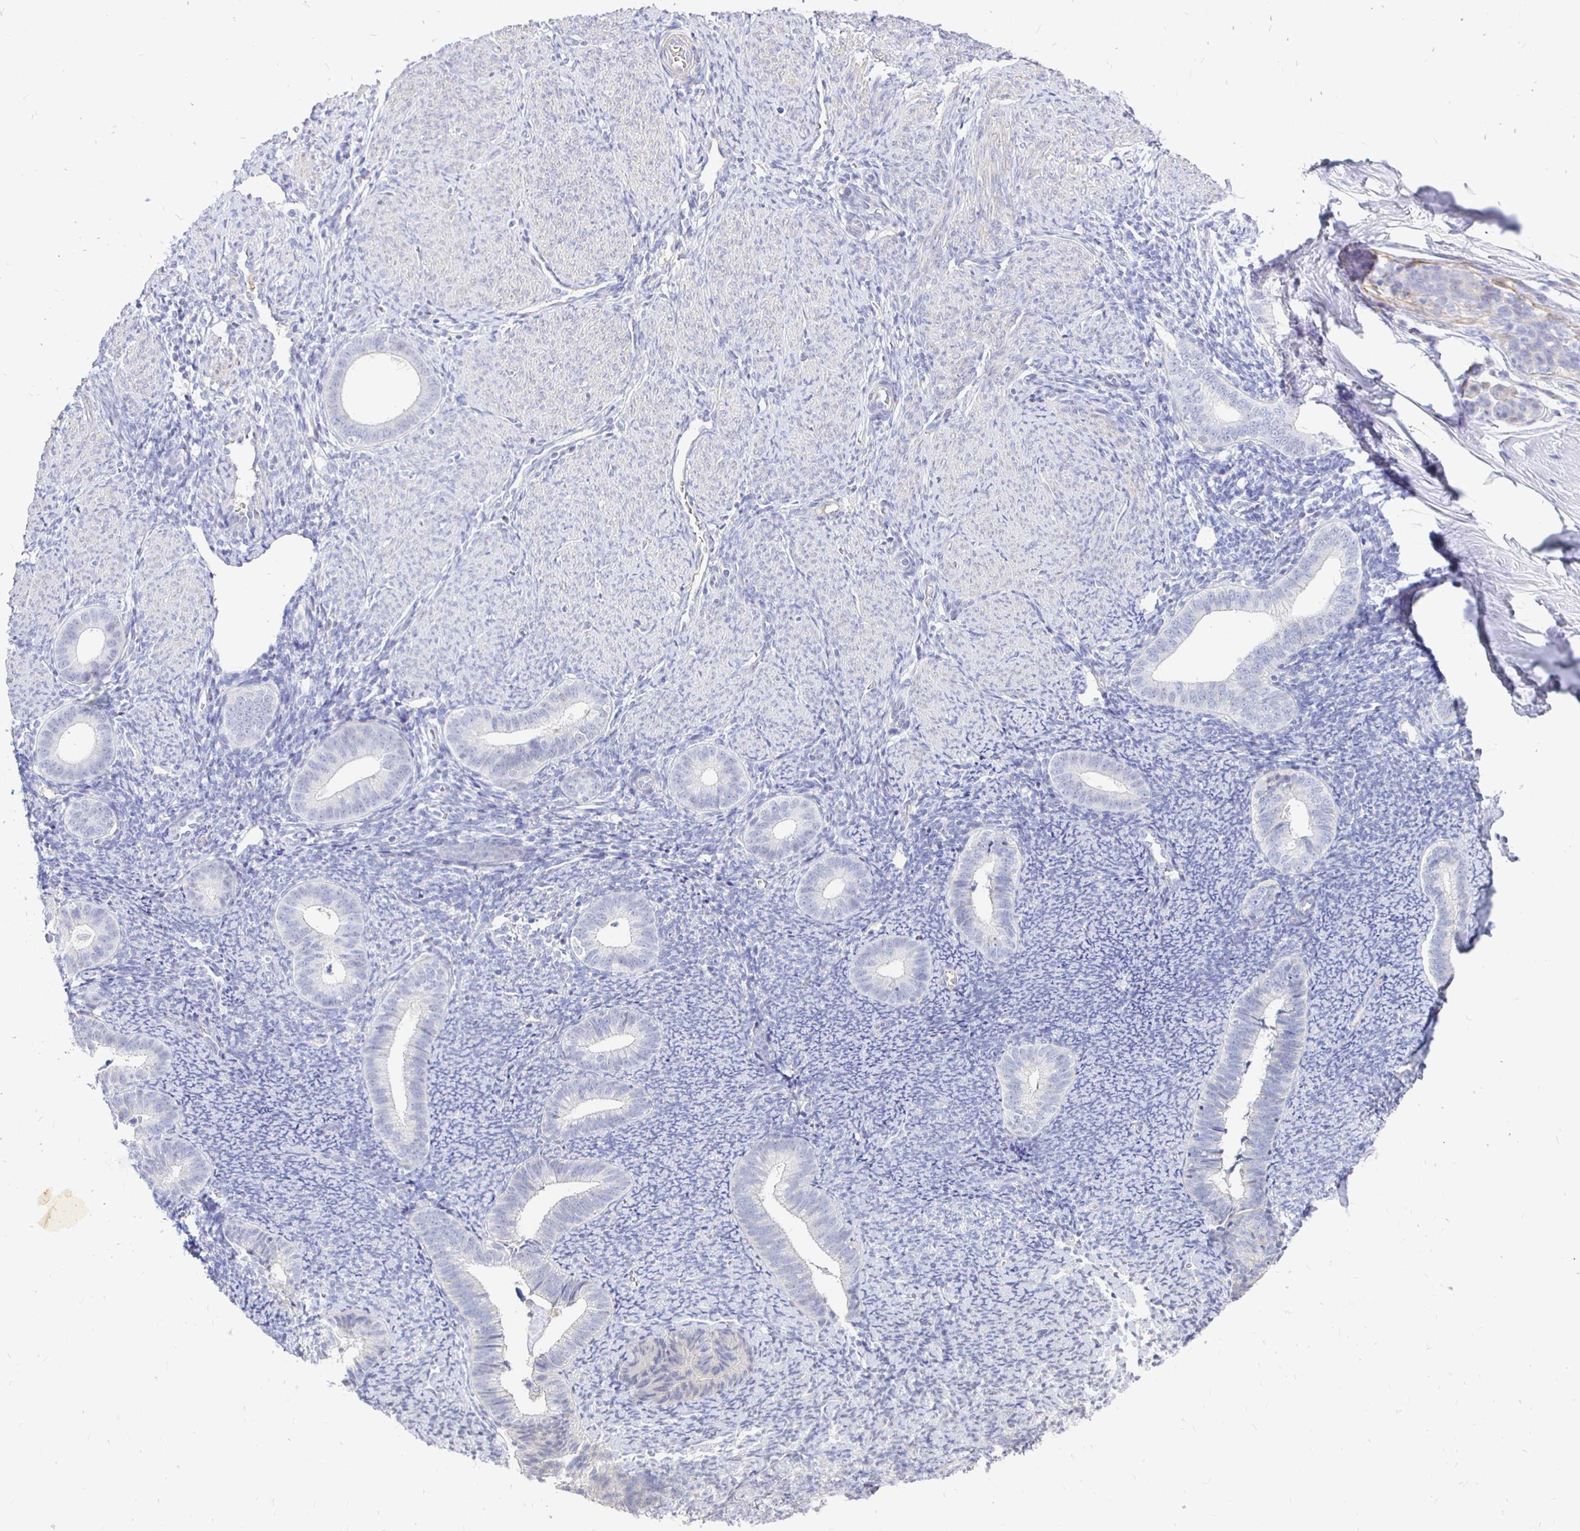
{"staining": {"intensity": "negative", "quantity": "none", "location": "none"}, "tissue": "endometrium", "cell_type": "Cells in endometrial stroma", "image_type": "normal", "snomed": [{"axis": "morphology", "description": "Normal tissue, NOS"}, {"axis": "topography", "description": "Endometrium"}], "caption": "Immunohistochemistry (IHC) micrograph of benign endometrium: human endometrium stained with DAB (3,3'-diaminobenzidine) exhibits no significant protein positivity in cells in endometrial stroma.", "gene": "NECAB1", "patient": {"sex": "female", "age": 39}}